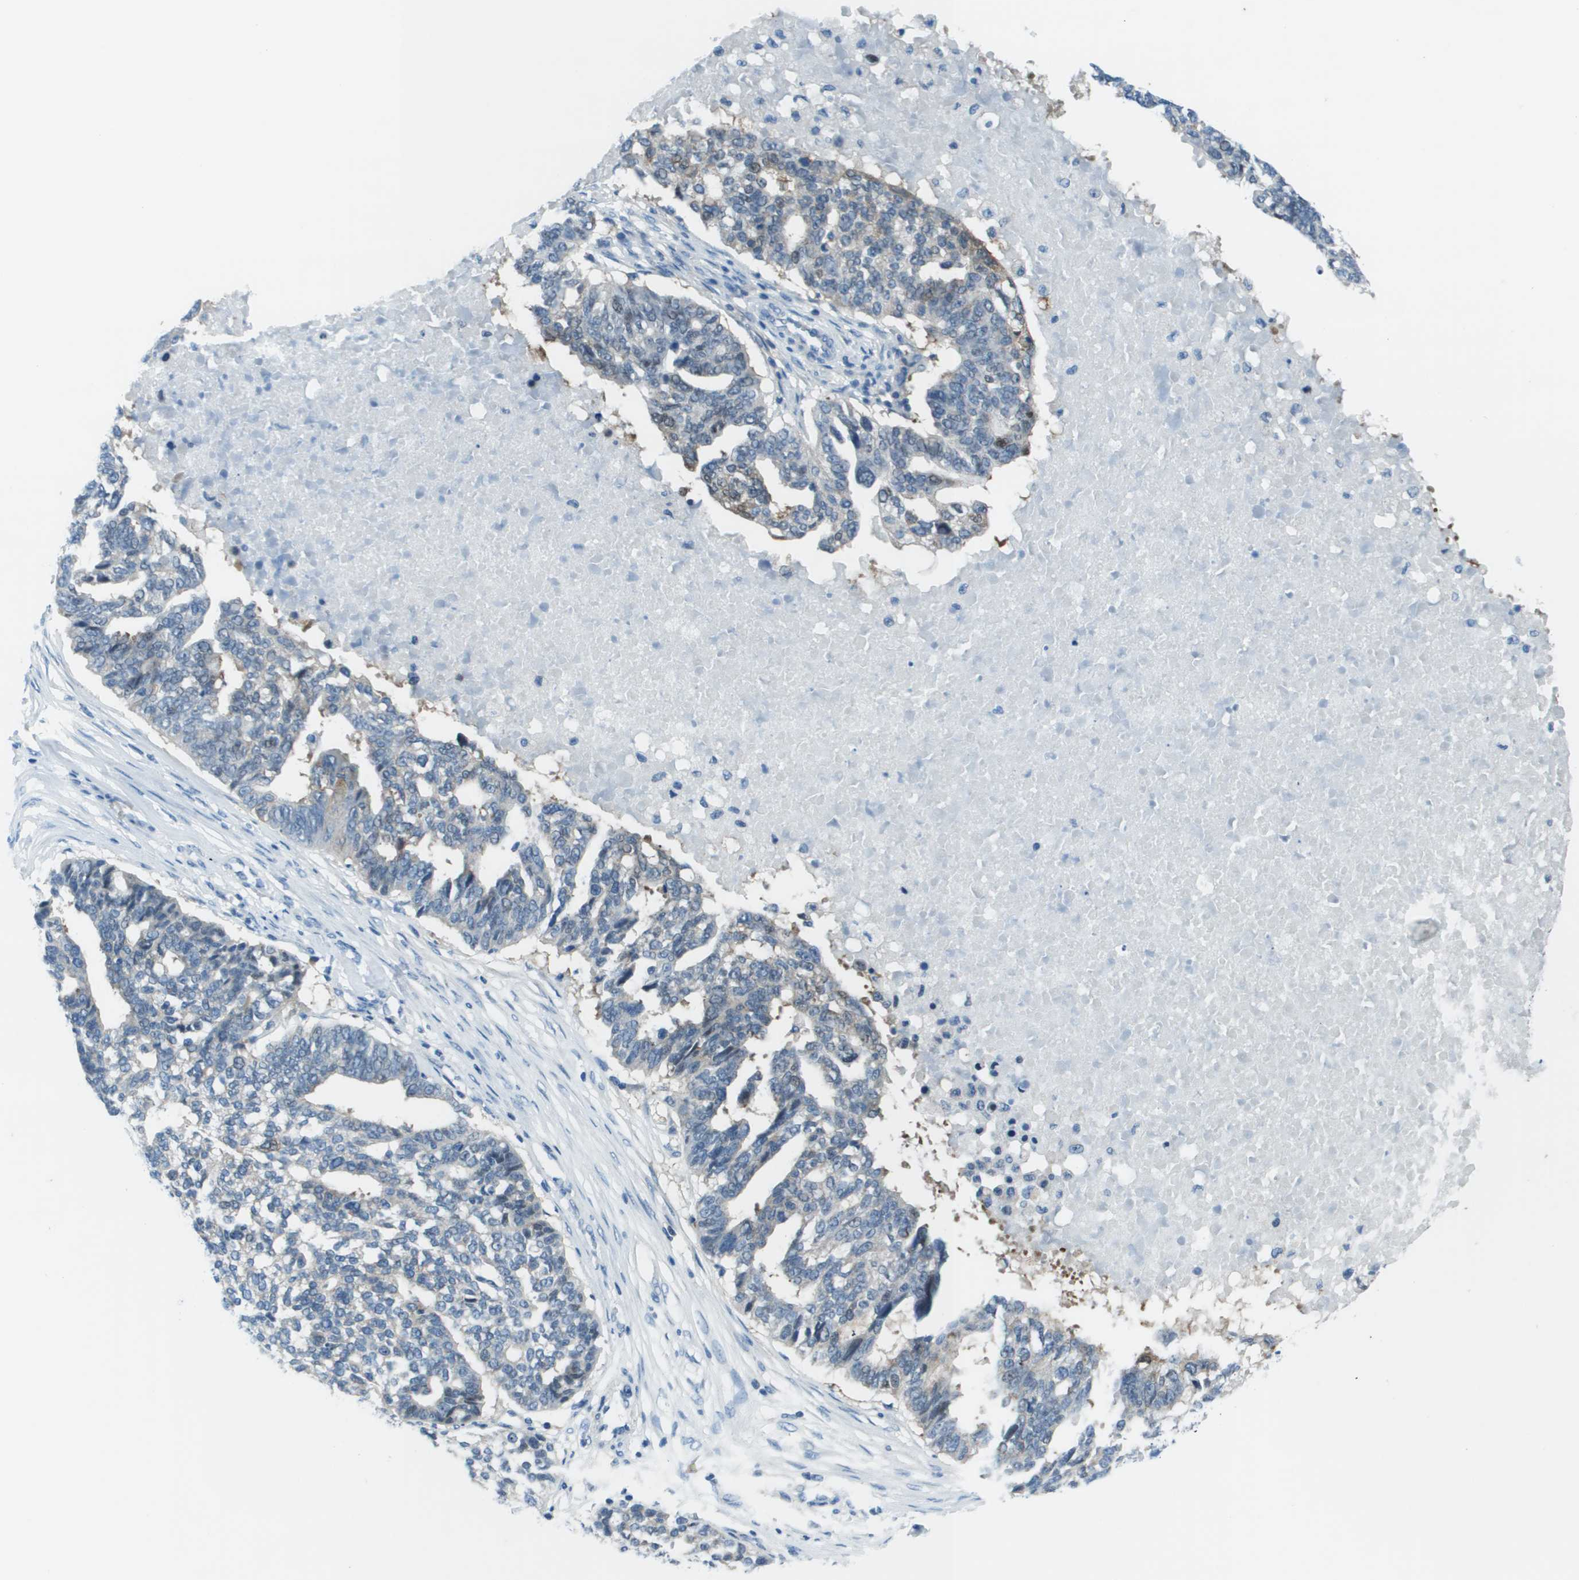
{"staining": {"intensity": "negative", "quantity": "none", "location": "none"}, "tissue": "ovarian cancer", "cell_type": "Tumor cells", "image_type": "cancer", "snomed": [{"axis": "morphology", "description": "Cystadenocarcinoma, serous, NOS"}, {"axis": "topography", "description": "Ovary"}], "caption": "High power microscopy micrograph of an immunohistochemistry micrograph of ovarian serous cystadenocarcinoma, revealing no significant expression in tumor cells.", "gene": "STIP1", "patient": {"sex": "female", "age": 59}}